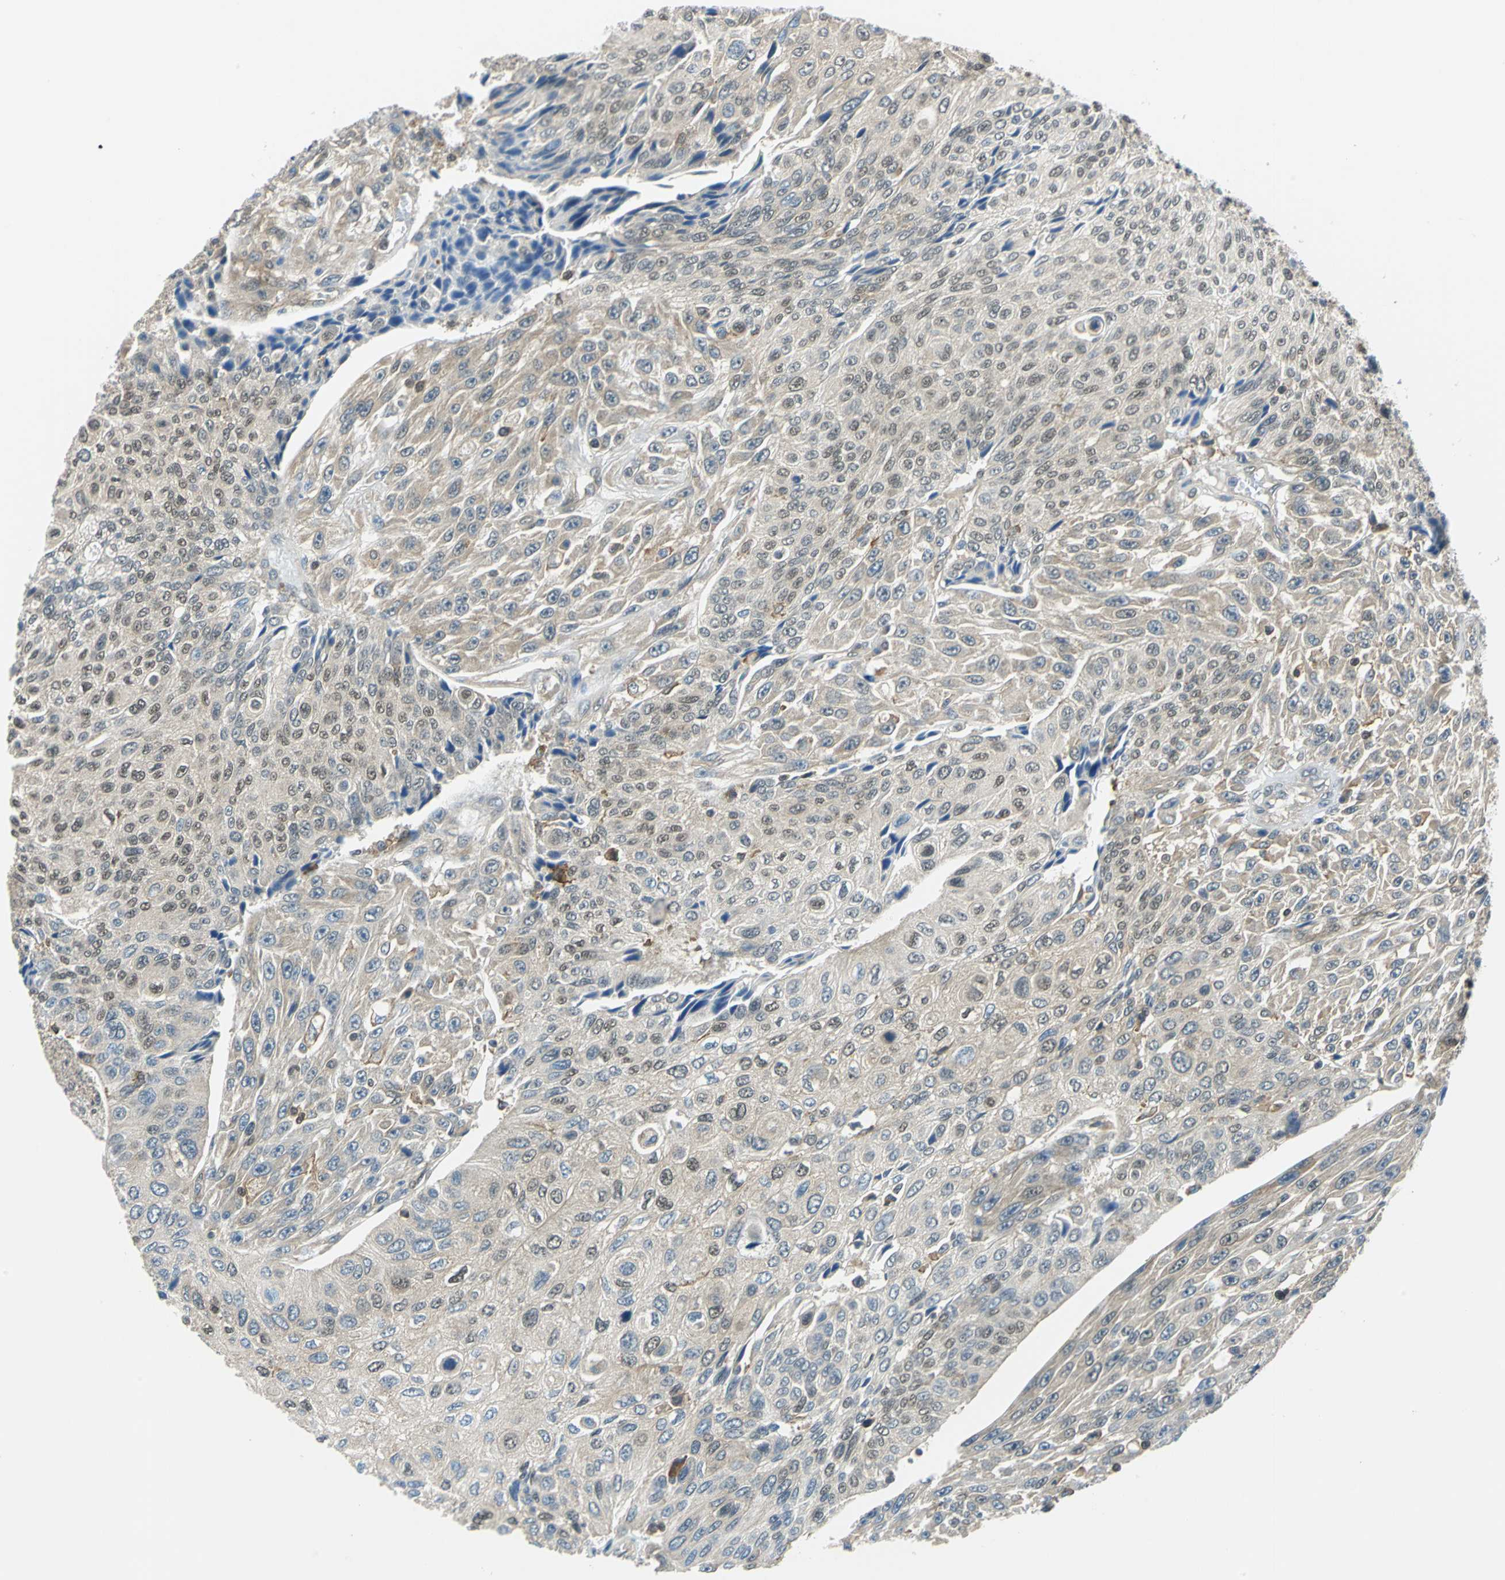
{"staining": {"intensity": "moderate", "quantity": "25%-75%", "location": "cytoplasmic/membranous,nuclear"}, "tissue": "urothelial cancer", "cell_type": "Tumor cells", "image_type": "cancer", "snomed": [{"axis": "morphology", "description": "Urothelial carcinoma, High grade"}, {"axis": "topography", "description": "Urinary bladder"}], "caption": "Human urothelial carcinoma (high-grade) stained for a protein (brown) exhibits moderate cytoplasmic/membranous and nuclear positive positivity in approximately 25%-75% of tumor cells.", "gene": "ARPC3", "patient": {"sex": "male", "age": 66}}